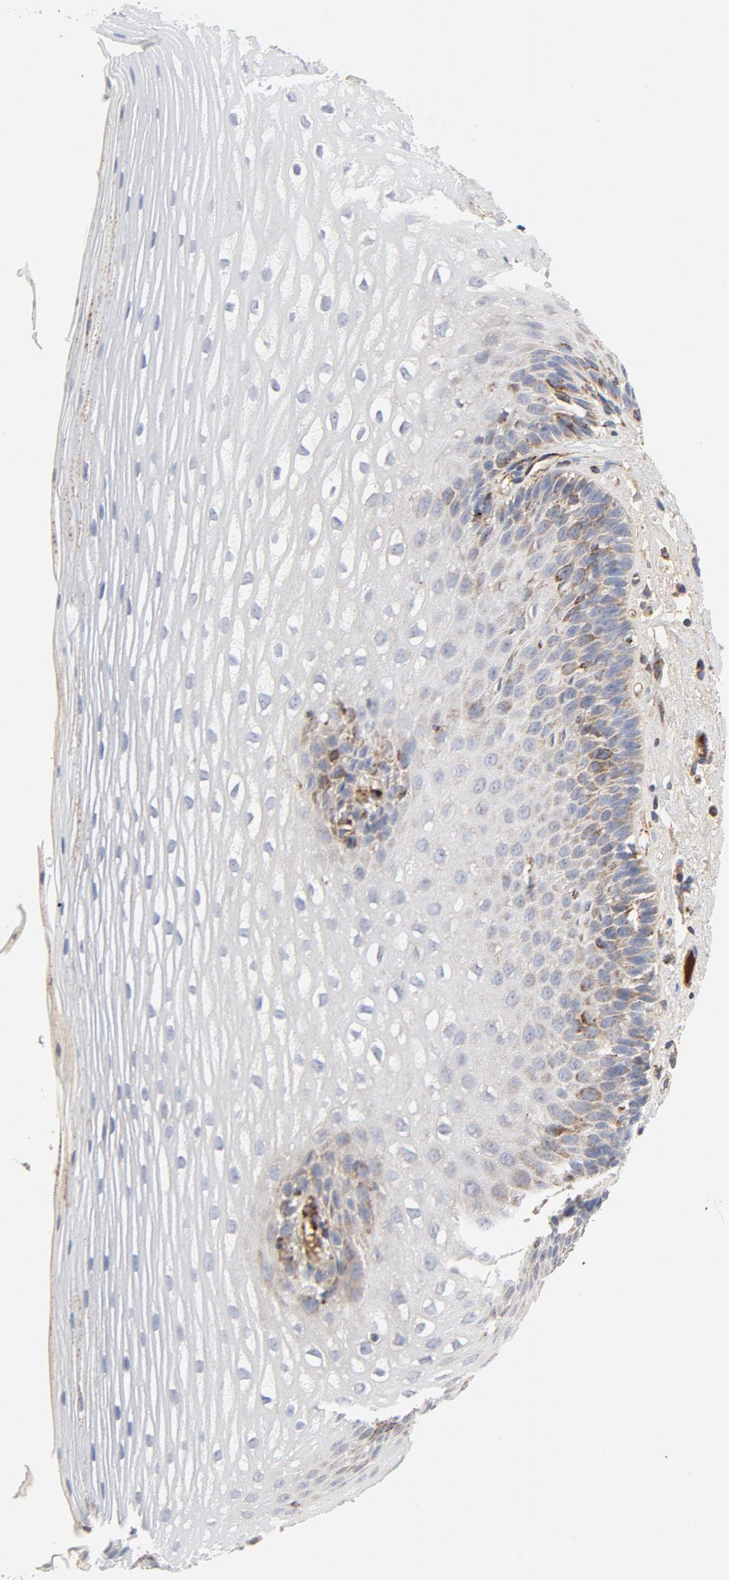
{"staining": {"intensity": "strong", "quantity": ">75%", "location": "cytoplasmic/membranous"}, "tissue": "esophagus", "cell_type": "Squamous epithelial cells", "image_type": "normal", "snomed": [{"axis": "morphology", "description": "Normal tissue, NOS"}, {"axis": "topography", "description": "Esophagus"}], "caption": "Immunohistochemistry (IHC) of unremarkable esophagus reveals high levels of strong cytoplasmic/membranous positivity in approximately >75% of squamous epithelial cells.", "gene": "PCNX4", "patient": {"sex": "female", "age": 70}}